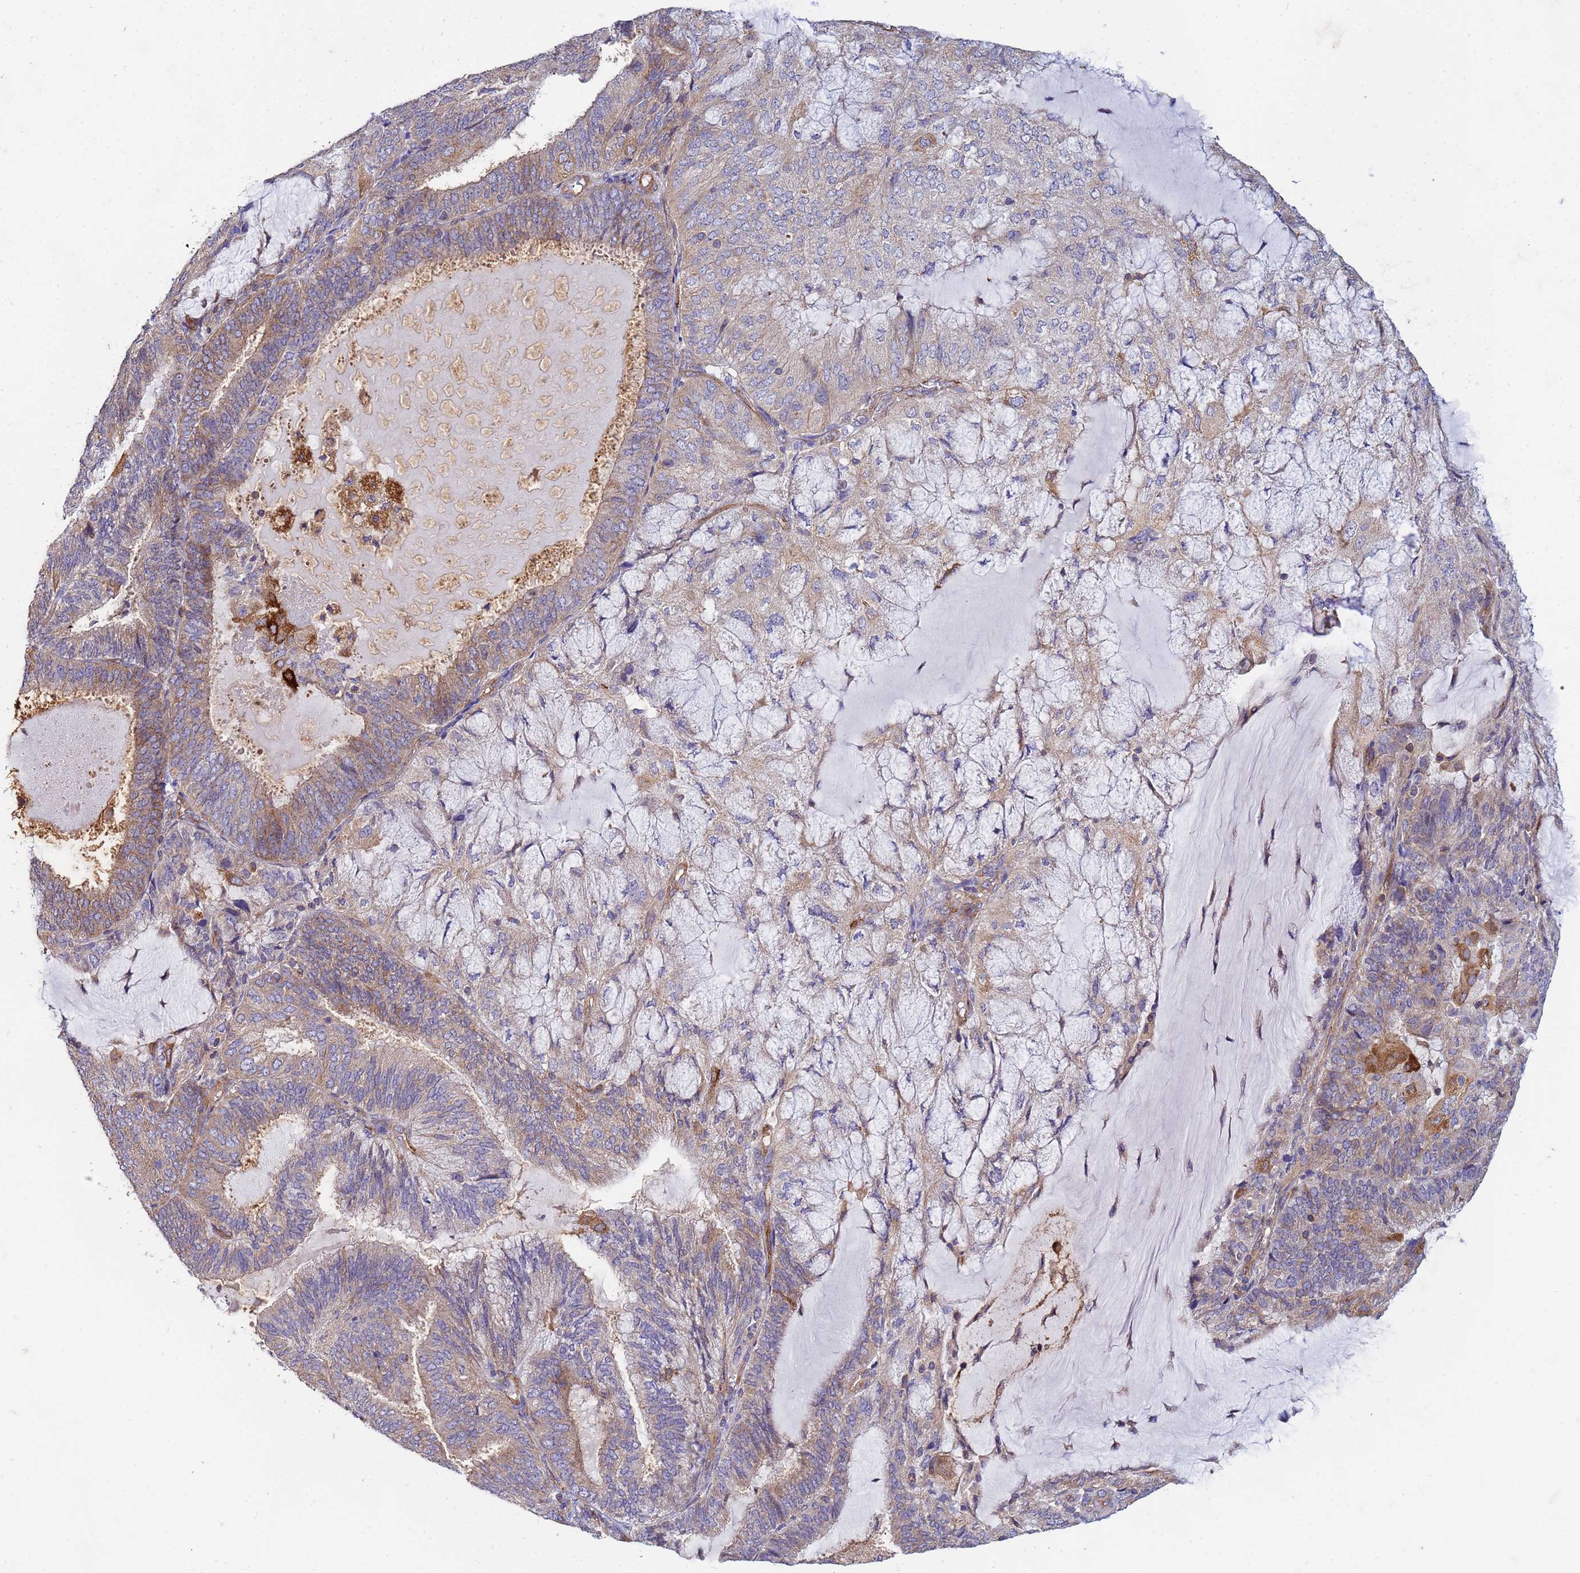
{"staining": {"intensity": "weak", "quantity": "25%-75%", "location": "cytoplasmic/membranous"}, "tissue": "endometrial cancer", "cell_type": "Tumor cells", "image_type": "cancer", "snomed": [{"axis": "morphology", "description": "Adenocarcinoma, NOS"}, {"axis": "topography", "description": "Endometrium"}], "caption": "Immunohistochemistry (IHC) photomicrograph of adenocarcinoma (endometrial) stained for a protein (brown), which exhibits low levels of weak cytoplasmic/membranous staining in approximately 25%-75% of tumor cells.", "gene": "CDC34", "patient": {"sex": "female", "age": 81}}